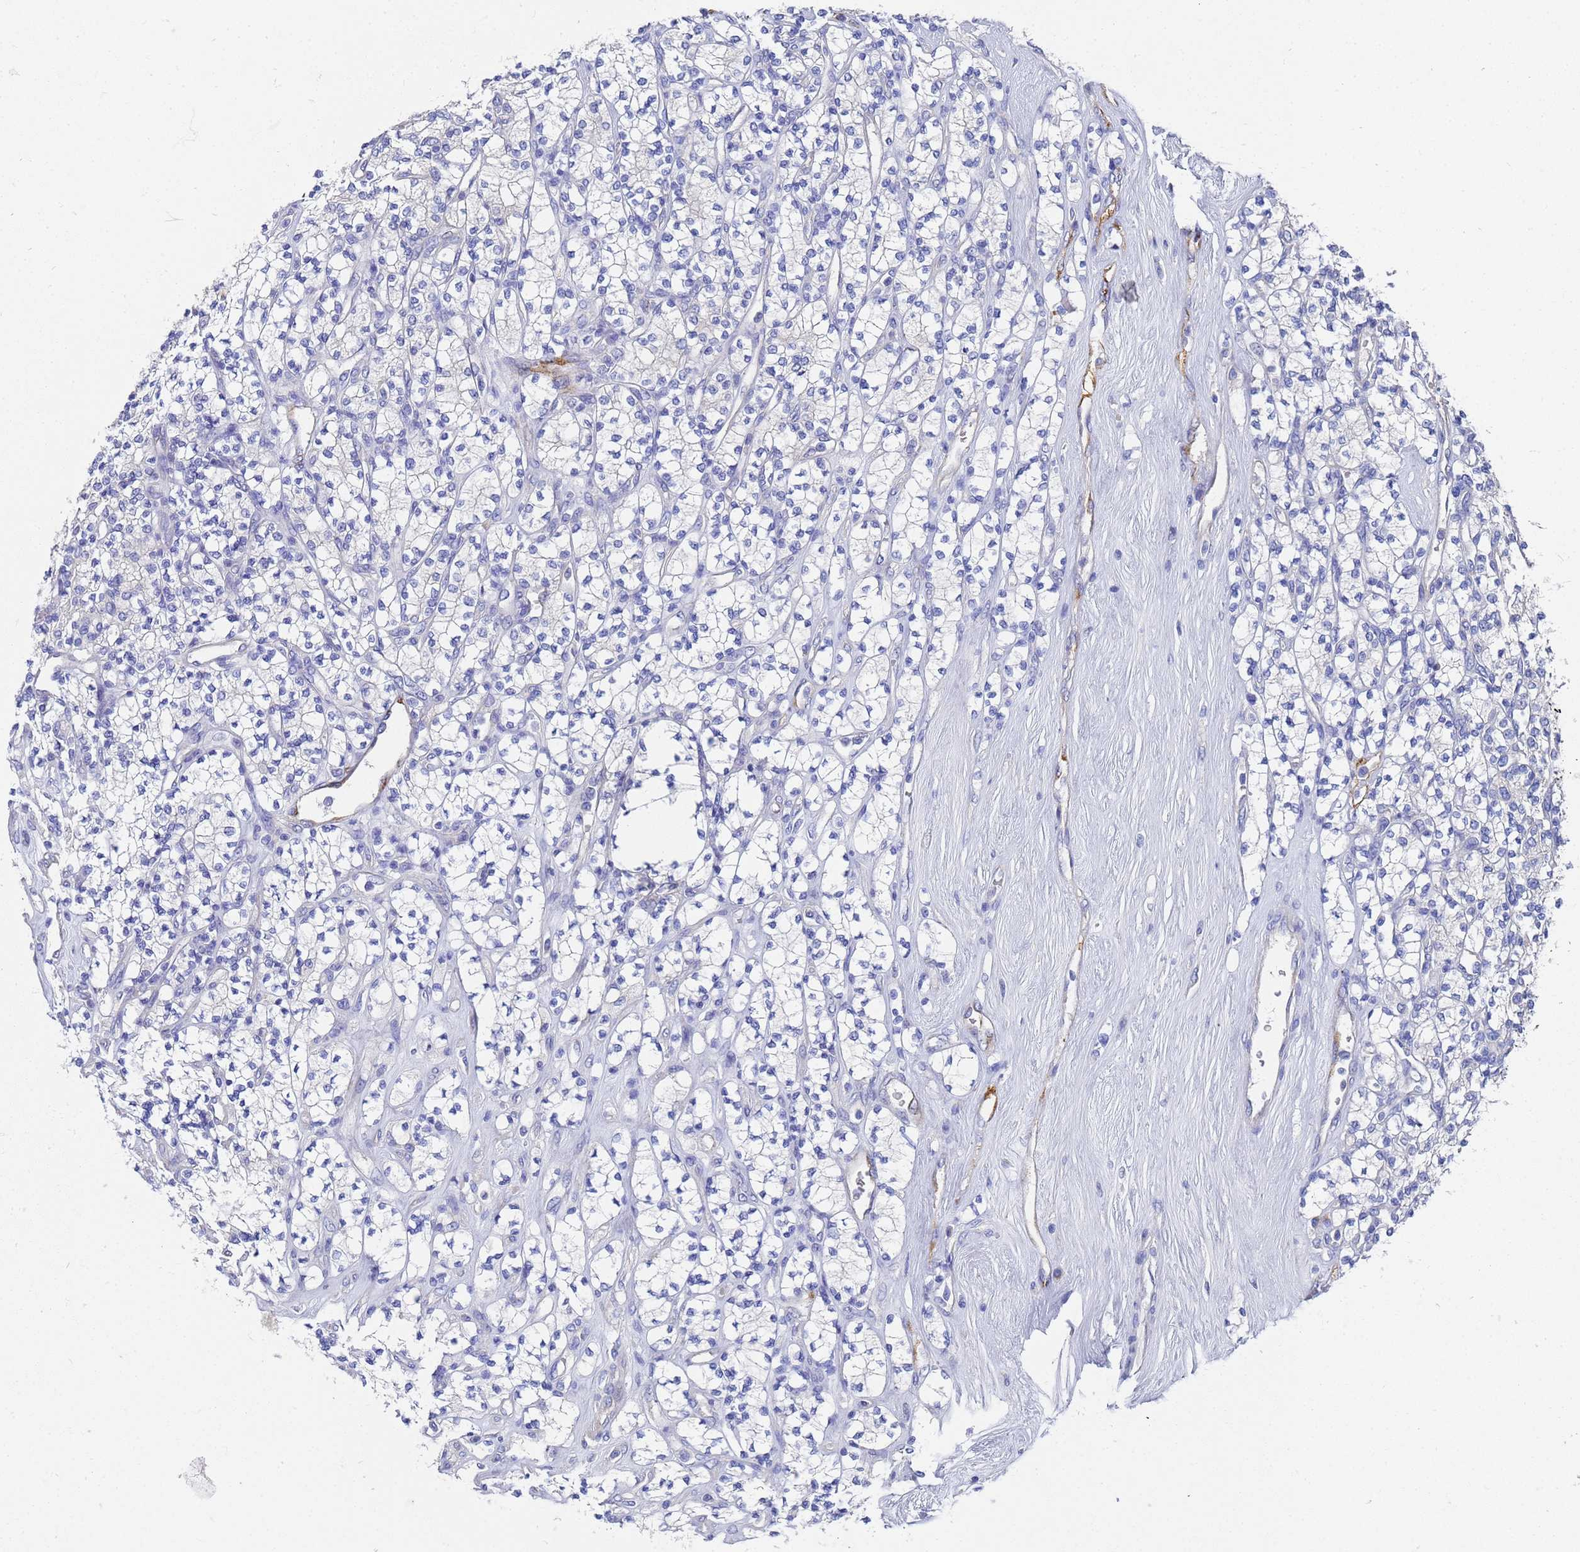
{"staining": {"intensity": "negative", "quantity": "none", "location": "none"}, "tissue": "renal cancer", "cell_type": "Tumor cells", "image_type": "cancer", "snomed": [{"axis": "morphology", "description": "Adenocarcinoma, NOS"}, {"axis": "topography", "description": "Kidney"}], "caption": "Tumor cells are negative for protein expression in human renal cancer (adenocarcinoma).", "gene": "TM4SF4", "patient": {"sex": "male", "age": 77}}